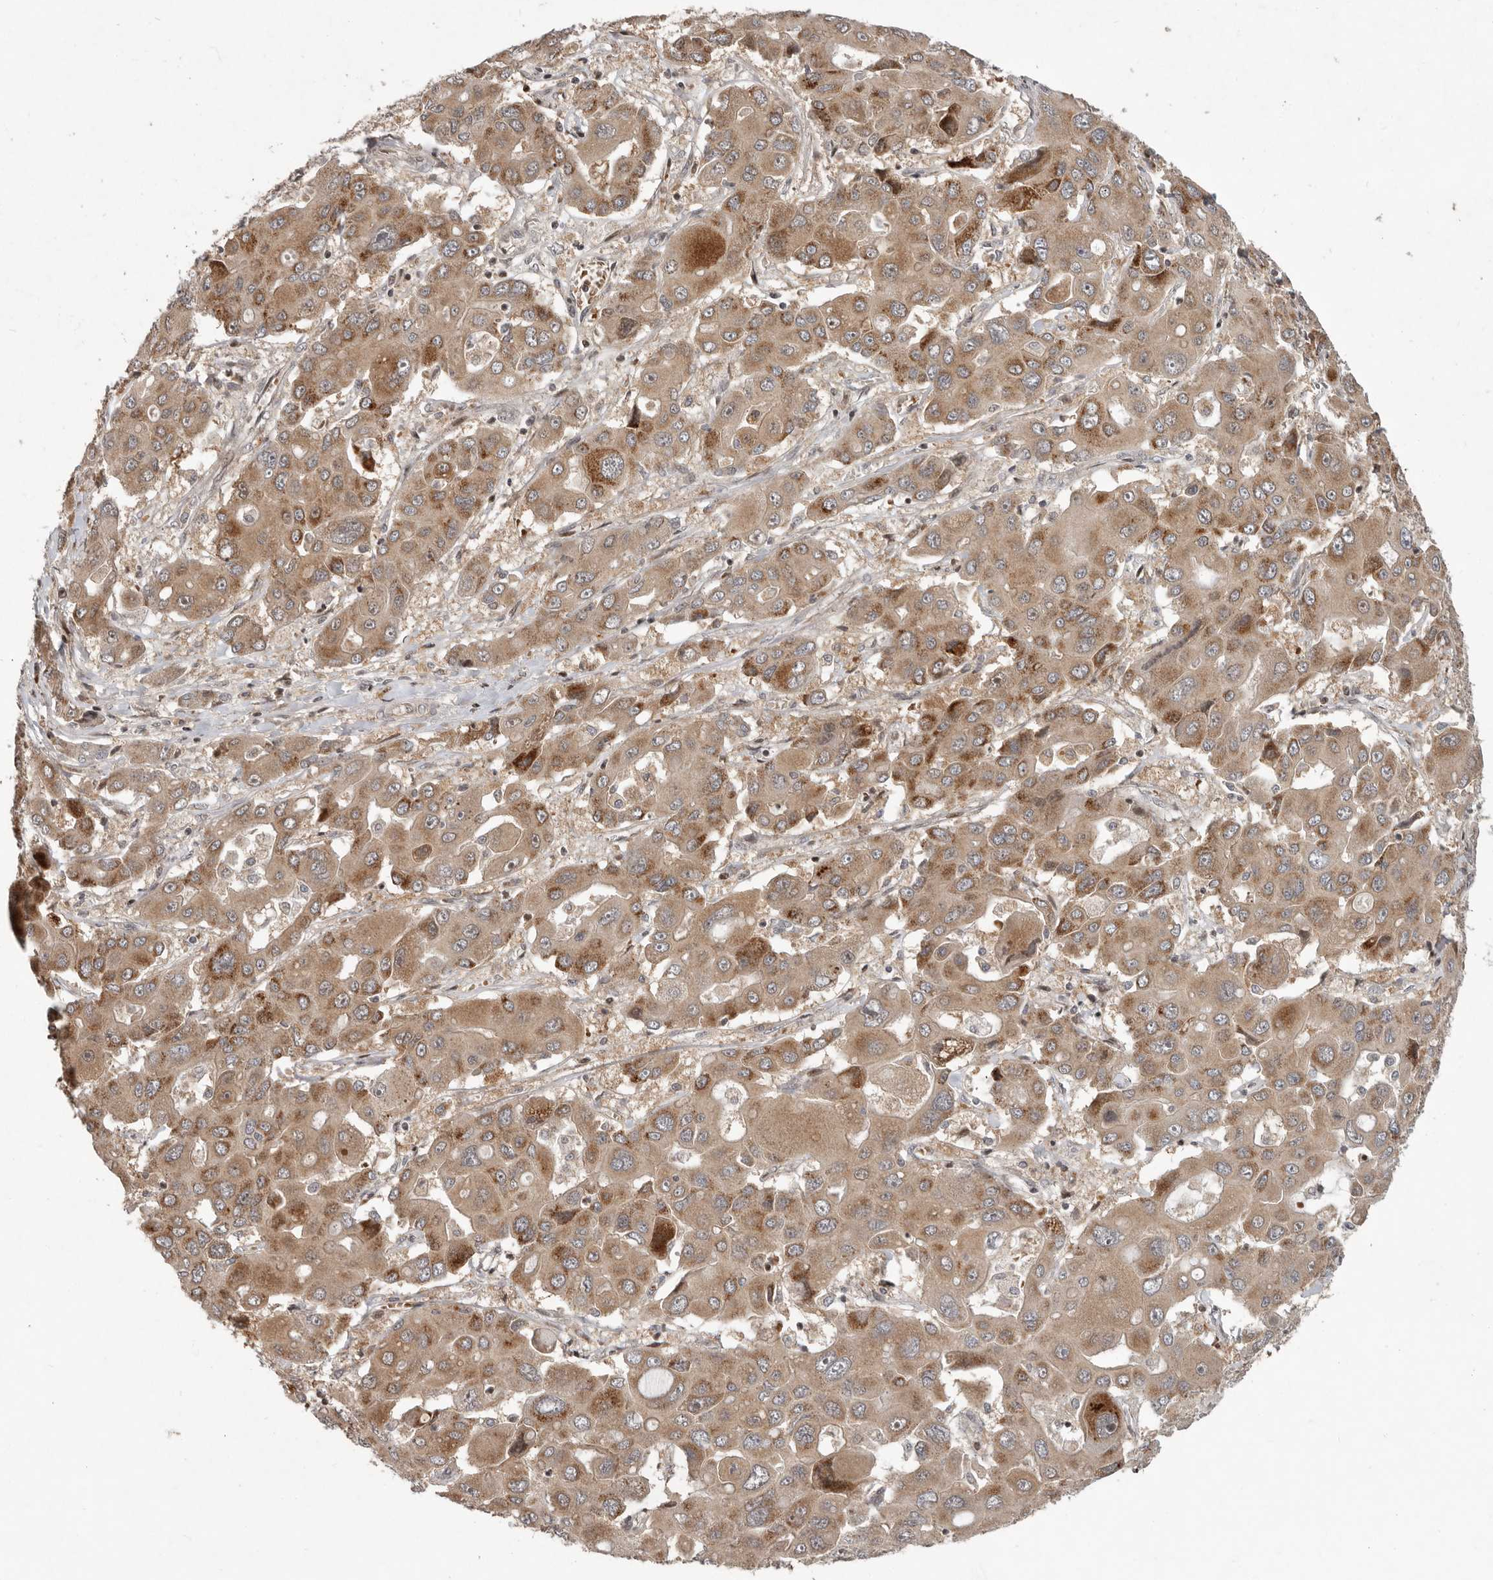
{"staining": {"intensity": "moderate", "quantity": ">75%", "location": "cytoplasmic/membranous,nuclear"}, "tissue": "liver cancer", "cell_type": "Tumor cells", "image_type": "cancer", "snomed": [{"axis": "morphology", "description": "Cholangiocarcinoma"}, {"axis": "topography", "description": "Liver"}], "caption": "This is a photomicrograph of immunohistochemistry staining of liver cancer, which shows moderate positivity in the cytoplasmic/membranous and nuclear of tumor cells.", "gene": "RABIF", "patient": {"sex": "male", "age": 67}}